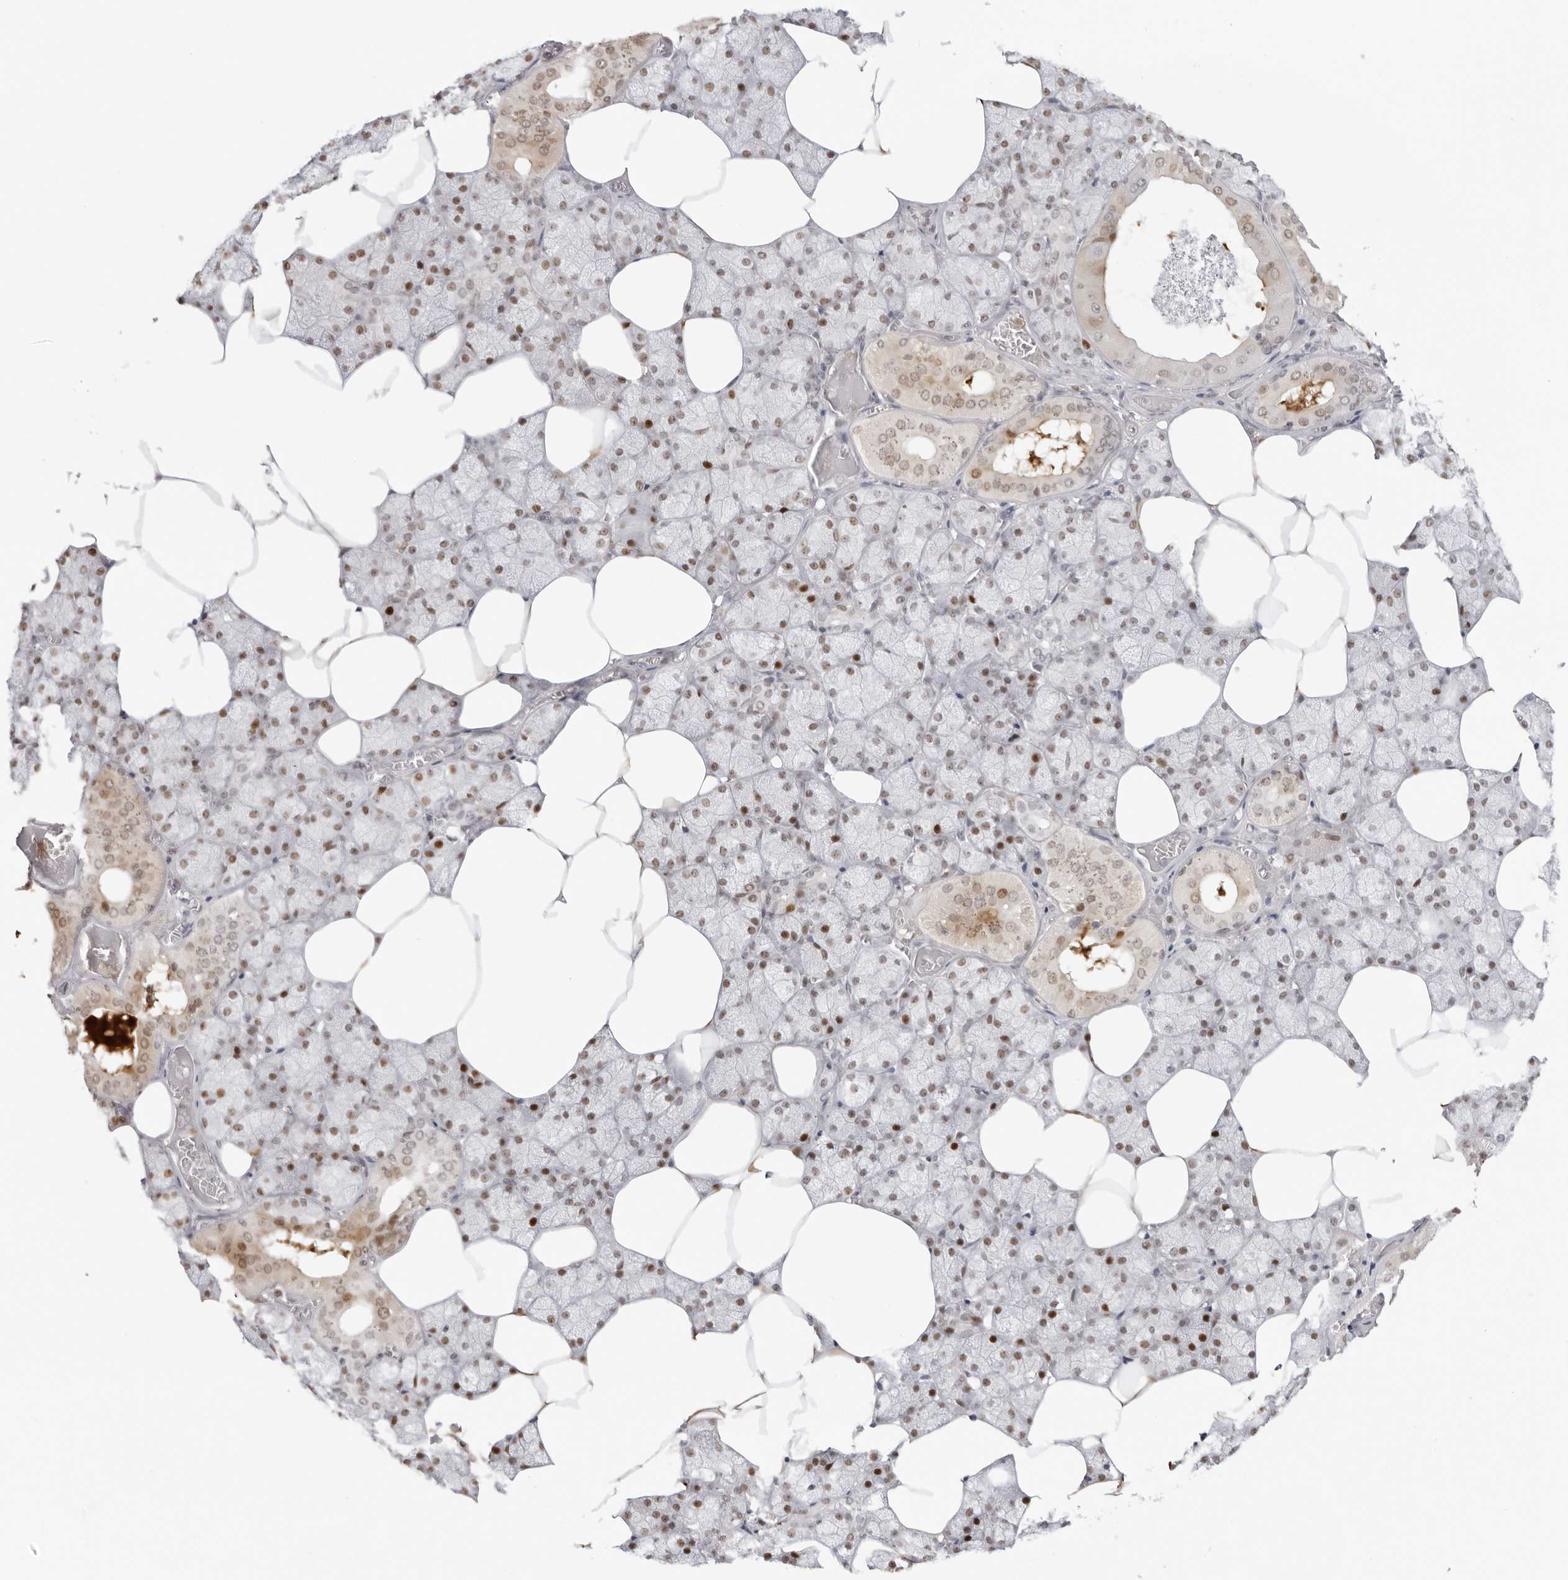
{"staining": {"intensity": "moderate", "quantity": ">75%", "location": "cytoplasmic/membranous,nuclear"}, "tissue": "salivary gland", "cell_type": "Glandular cells", "image_type": "normal", "snomed": [{"axis": "morphology", "description": "Normal tissue, NOS"}, {"axis": "topography", "description": "Salivary gland"}], "caption": "Moderate cytoplasmic/membranous,nuclear expression is appreciated in approximately >75% of glandular cells in unremarkable salivary gland.", "gene": "RNF146", "patient": {"sex": "male", "age": 62}}